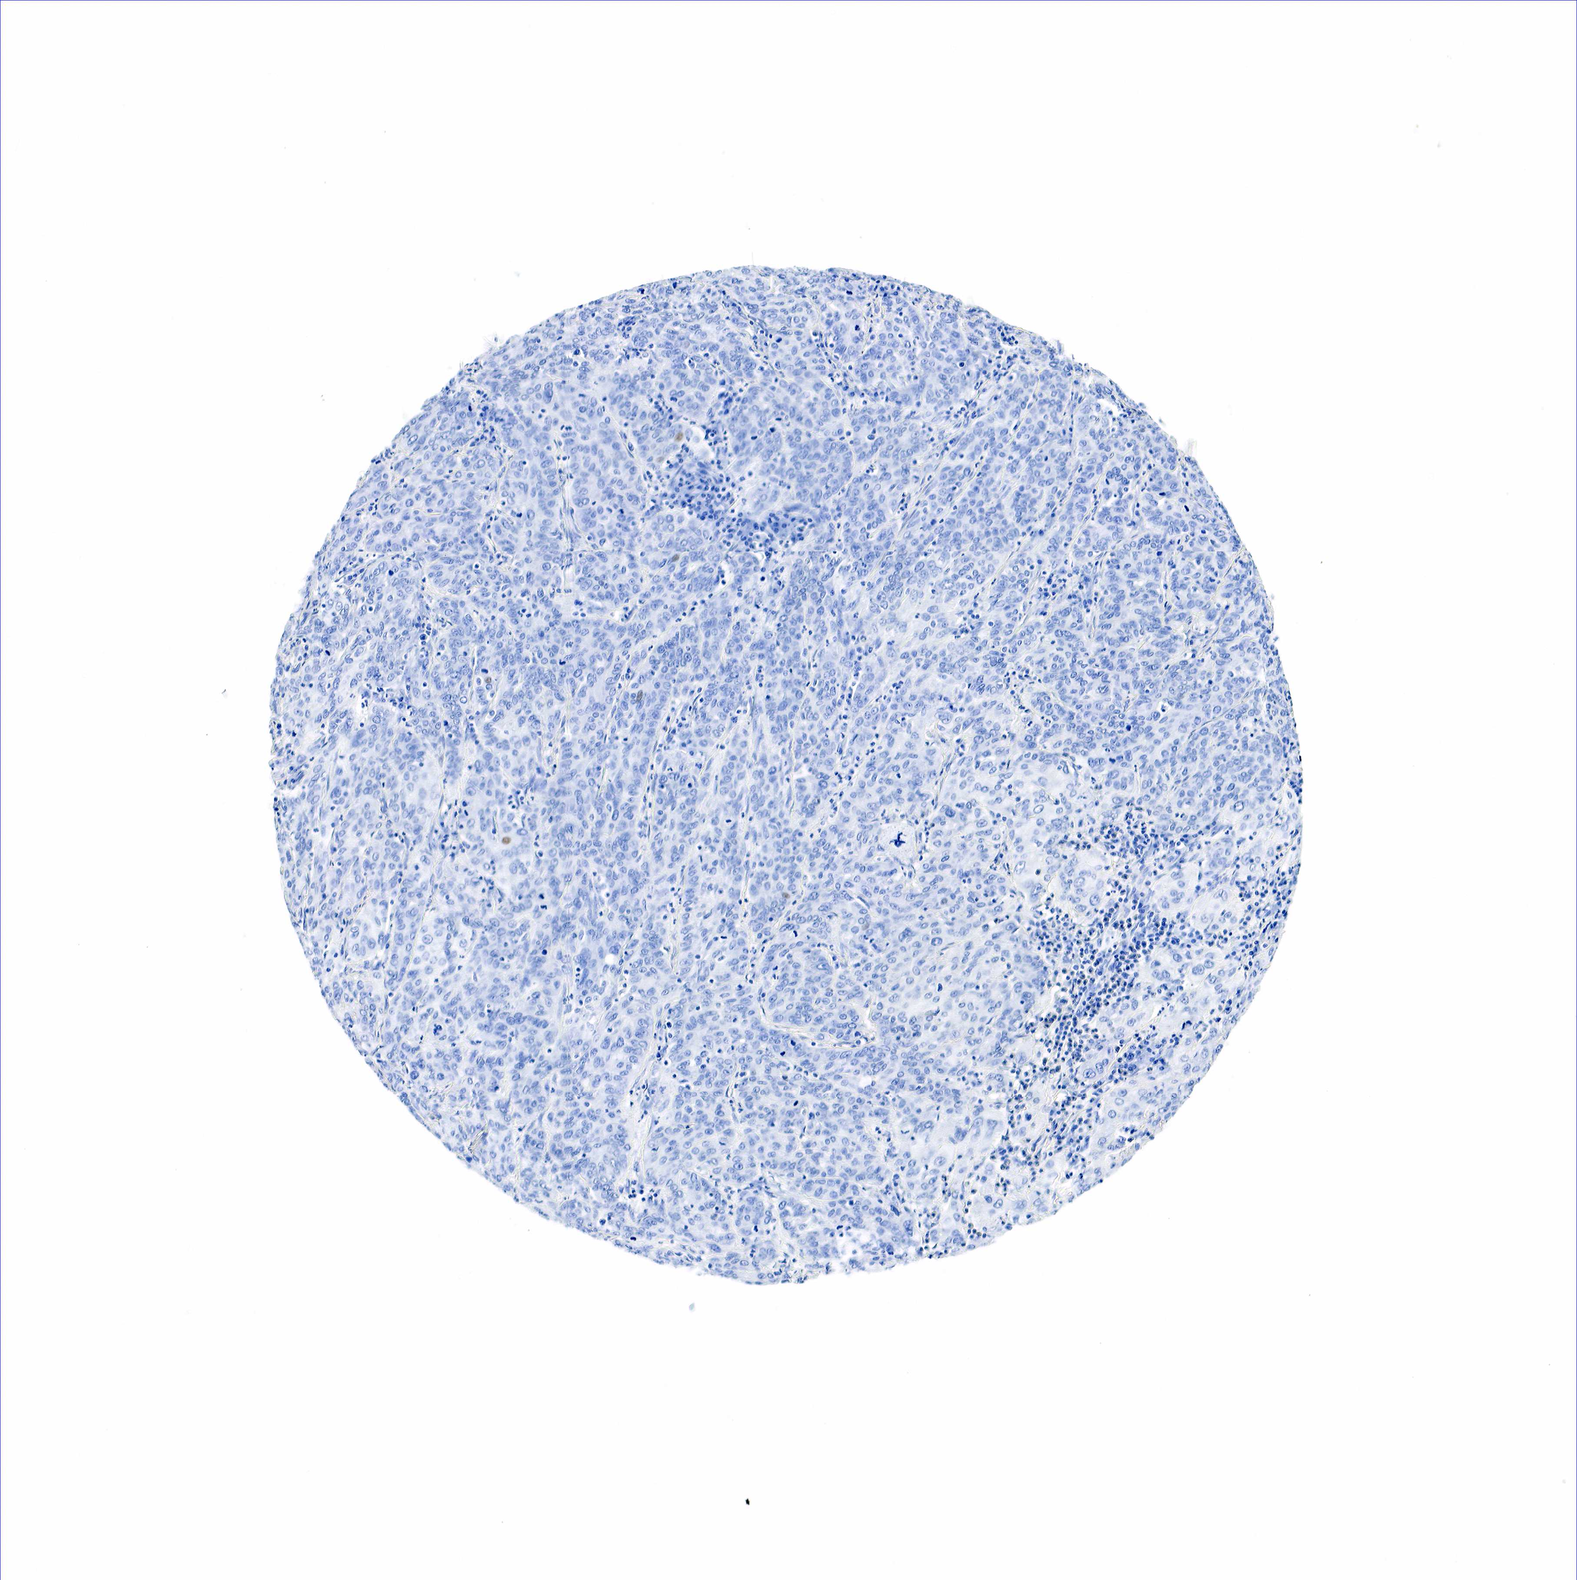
{"staining": {"intensity": "negative", "quantity": "none", "location": "none"}, "tissue": "cervical cancer", "cell_type": "Tumor cells", "image_type": "cancer", "snomed": [{"axis": "morphology", "description": "Squamous cell carcinoma, NOS"}, {"axis": "topography", "description": "Cervix"}], "caption": "The immunohistochemistry (IHC) micrograph has no significant expression in tumor cells of cervical cancer (squamous cell carcinoma) tissue.", "gene": "ACP3", "patient": {"sex": "female", "age": 38}}